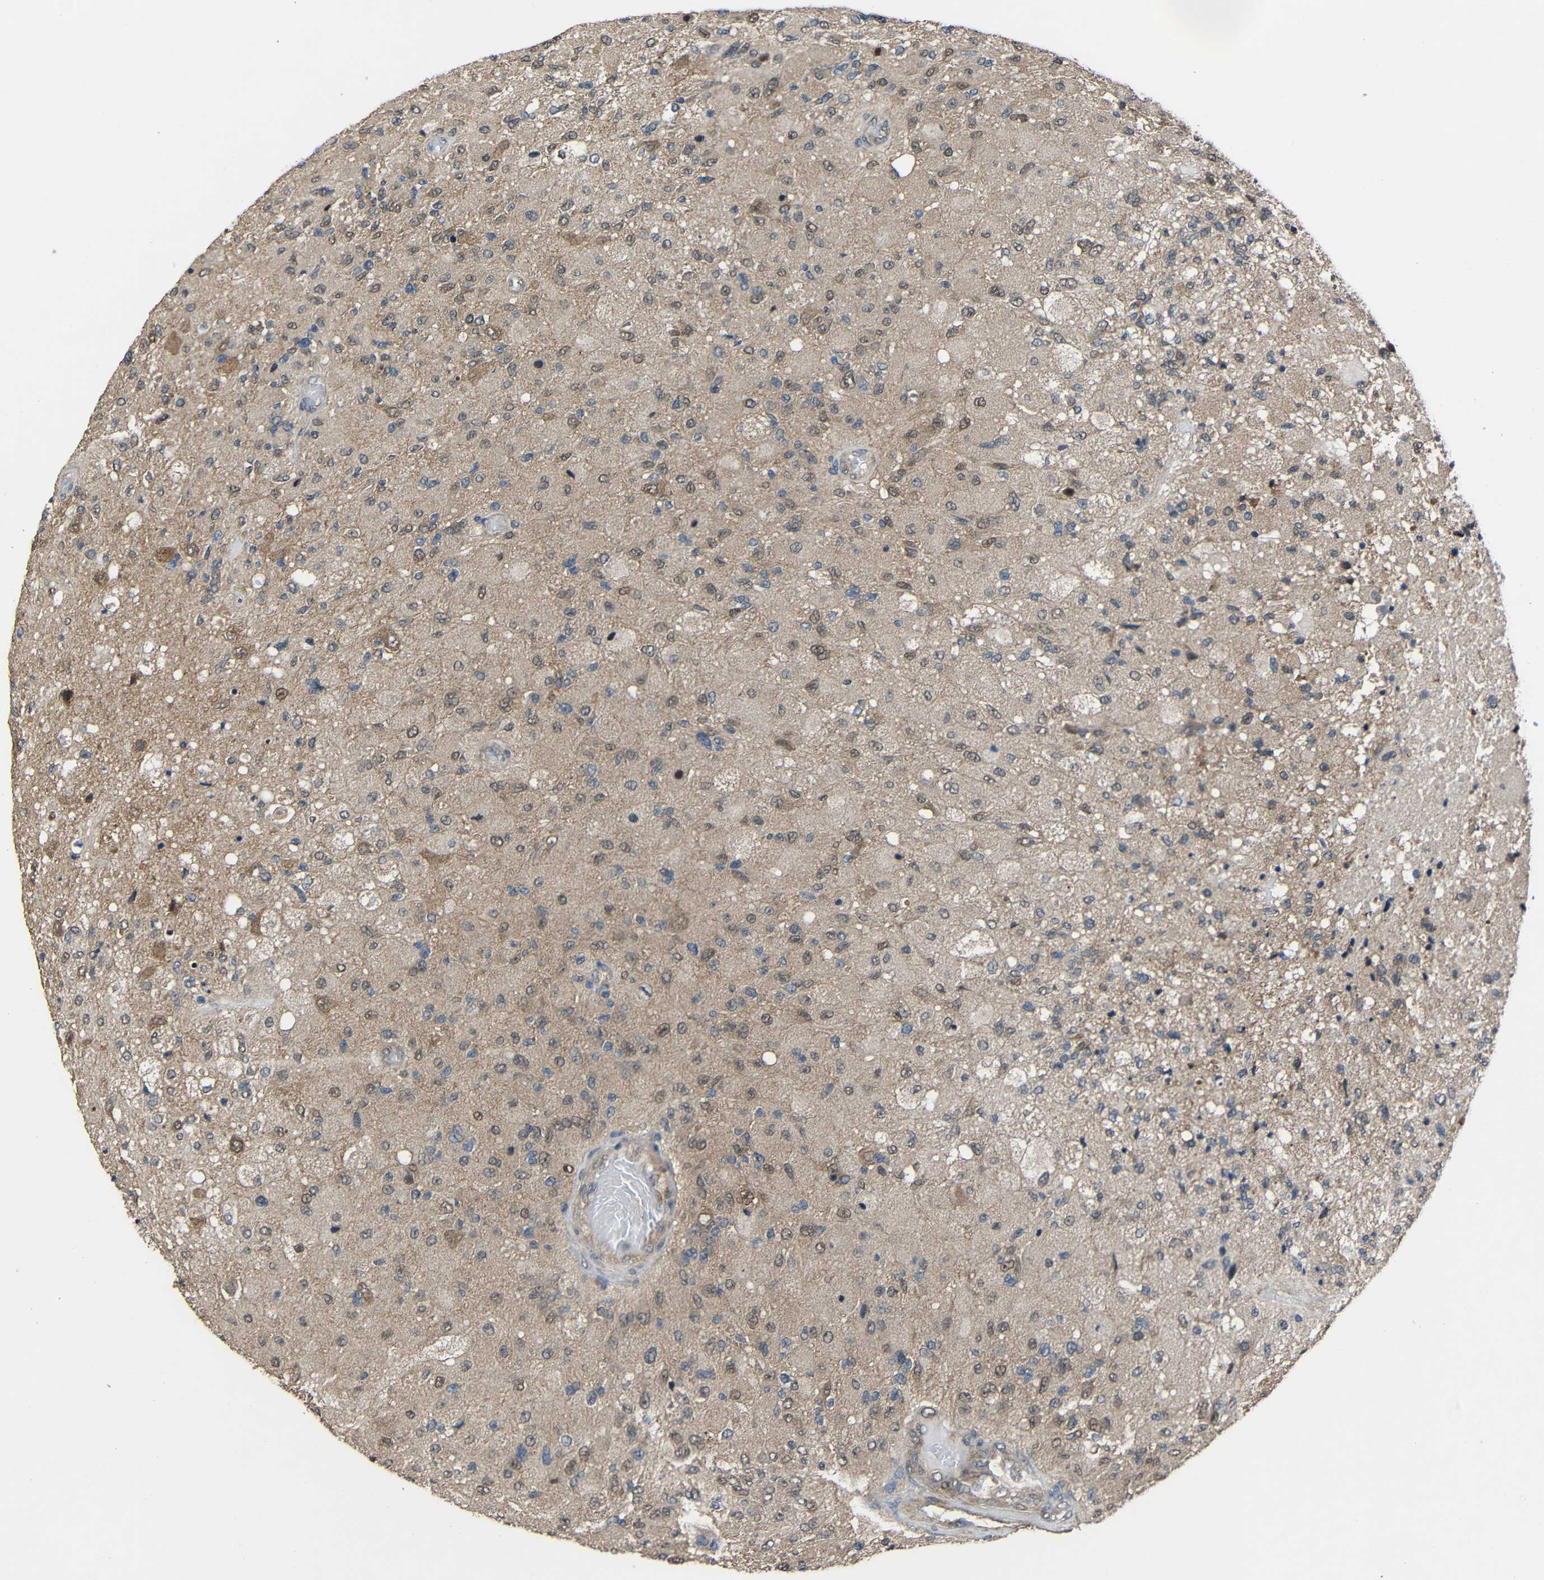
{"staining": {"intensity": "weak", "quantity": "25%-75%", "location": "cytoplasmic/membranous"}, "tissue": "glioma", "cell_type": "Tumor cells", "image_type": "cancer", "snomed": [{"axis": "morphology", "description": "Normal tissue, NOS"}, {"axis": "morphology", "description": "Glioma, malignant, High grade"}, {"axis": "topography", "description": "Cerebral cortex"}], "caption": "Glioma tissue reveals weak cytoplasmic/membranous positivity in approximately 25%-75% of tumor cells, visualized by immunohistochemistry. The protein of interest is stained brown, and the nuclei are stained in blue (DAB (3,3'-diaminobenzidine) IHC with brightfield microscopy, high magnification).", "gene": "CHST9", "patient": {"sex": "male", "age": 77}}